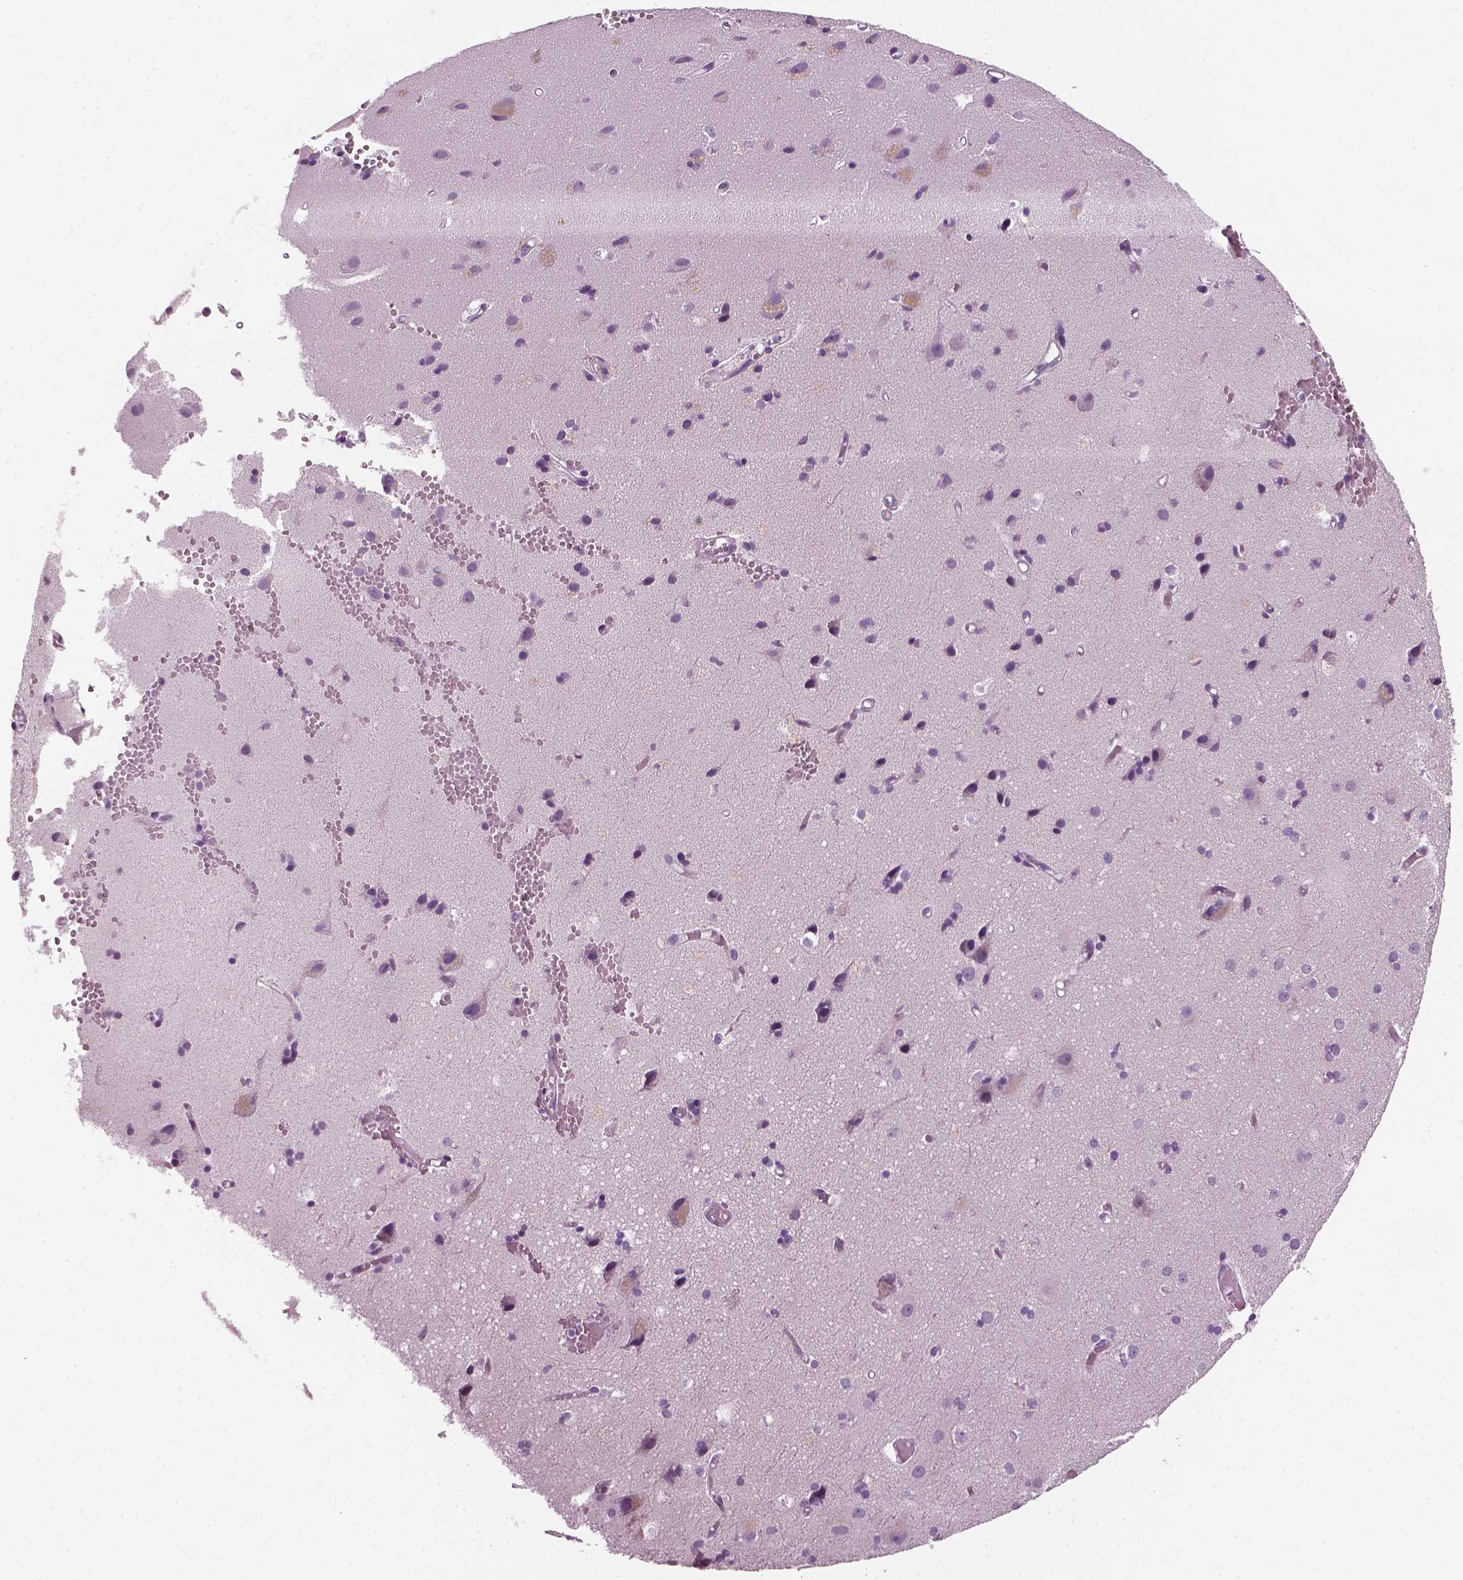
{"staining": {"intensity": "negative", "quantity": "none", "location": "none"}, "tissue": "cerebral cortex", "cell_type": "Endothelial cells", "image_type": "normal", "snomed": [{"axis": "morphology", "description": "Normal tissue, NOS"}, {"axis": "morphology", "description": "Glioma, malignant, High grade"}, {"axis": "topography", "description": "Cerebral cortex"}], "caption": "IHC image of normal human cerebral cortex stained for a protein (brown), which reveals no expression in endothelial cells. The staining is performed using DAB brown chromogen with nuclei counter-stained in using hematoxylin.", "gene": "KRT75", "patient": {"sex": "male", "age": 71}}